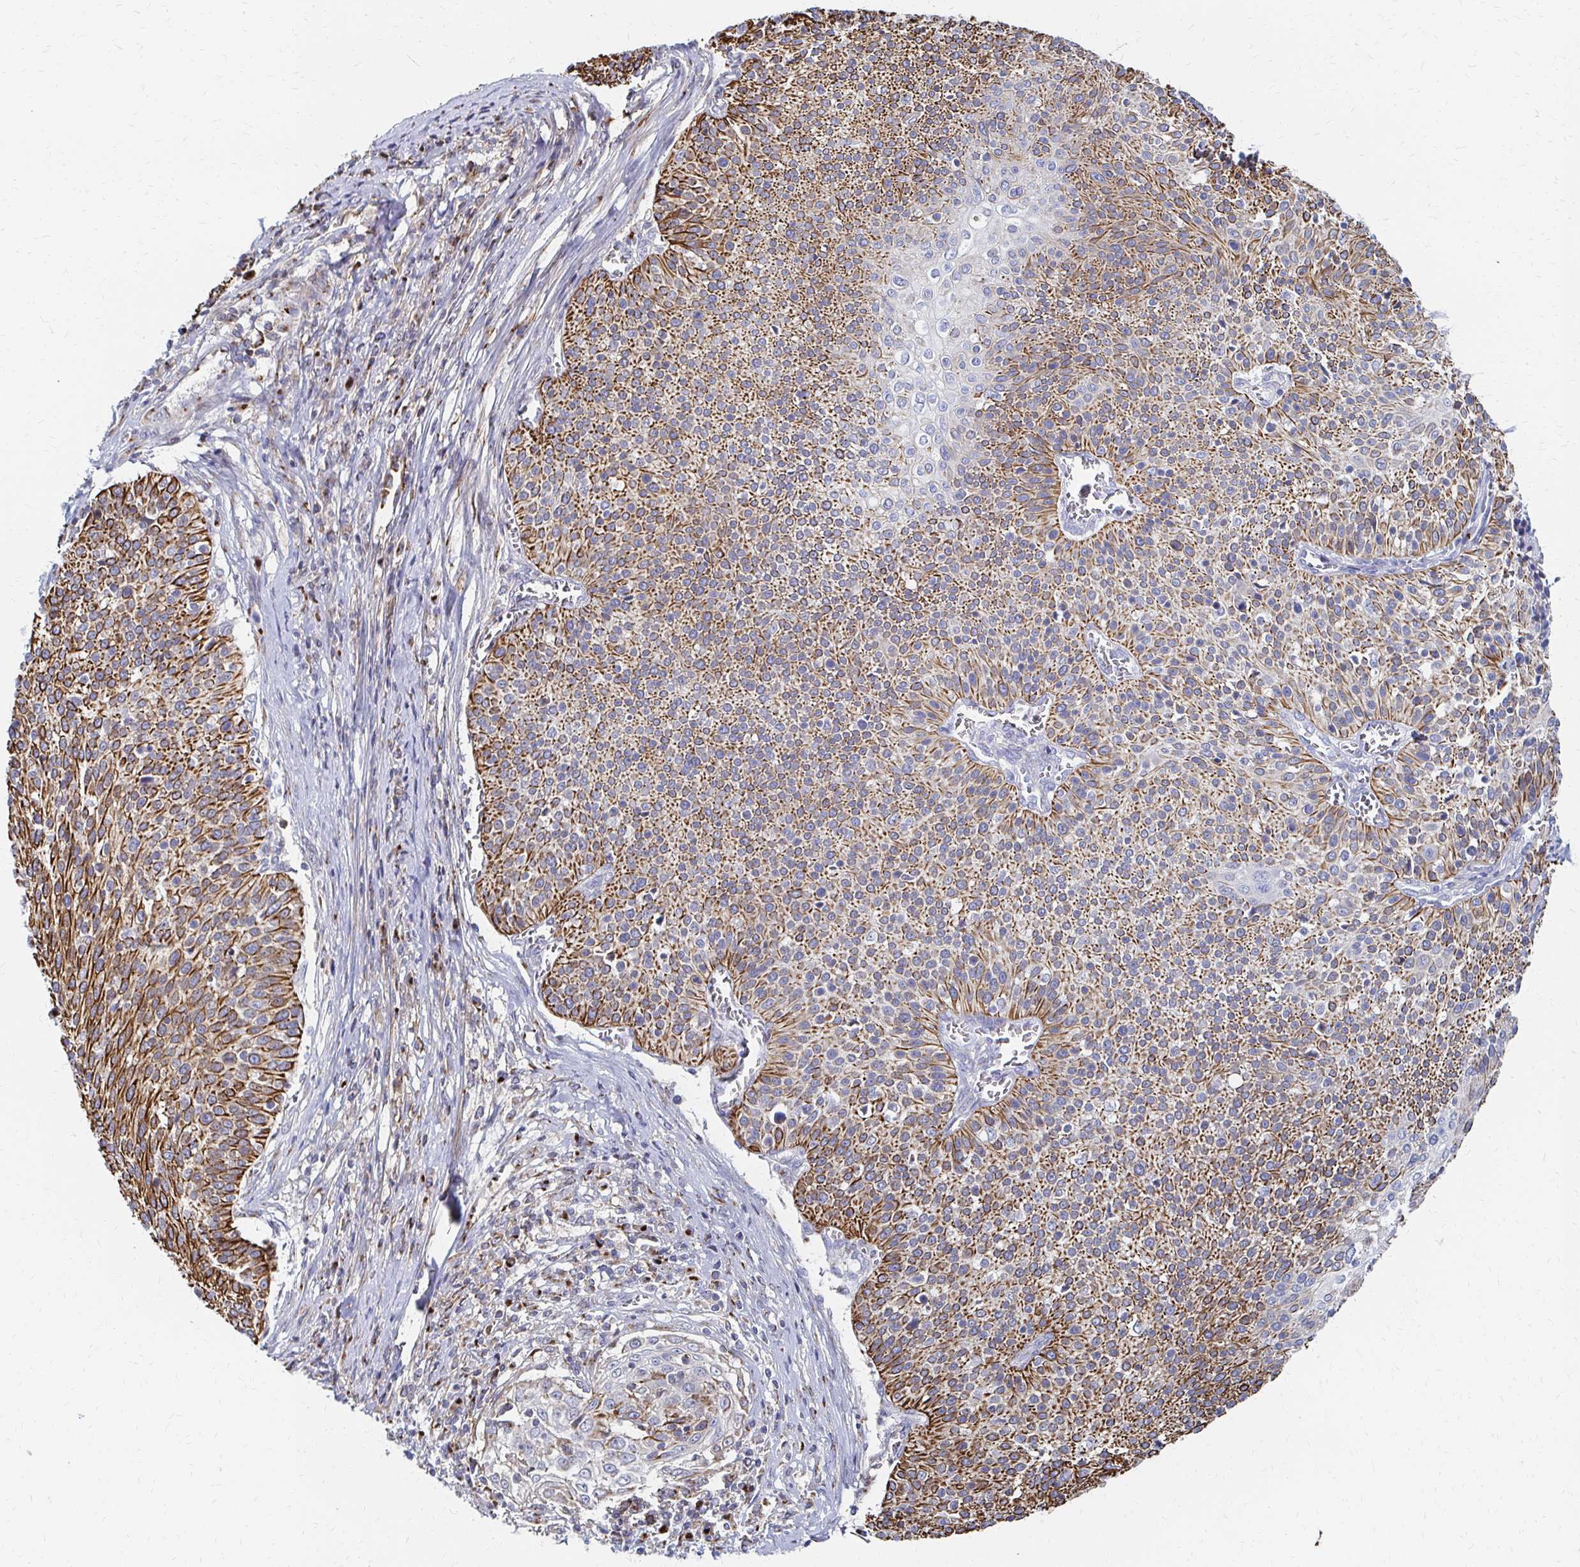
{"staining": {"intensity": "moderate", "quantity": "25%-75%", "location": "cytoplasmic/membranous"}, "tissue": "cervical cancer", "cell_type": "Tumor cells", "image_type": "cancer", "snomed": [{"axis": "morphology", "description": "Squamous cell carcinoma, NOS"}, {"axis": "topography", "description": "Cervix"}], "caption": "Moderate cytoplasmic/membranous expression is present in approximately 25%-75% of tumor cells in cervical cancer (squamous cell carcinoma).", "gene": "MAN1A1", "patient": {"sex": "female", "age": 31}}